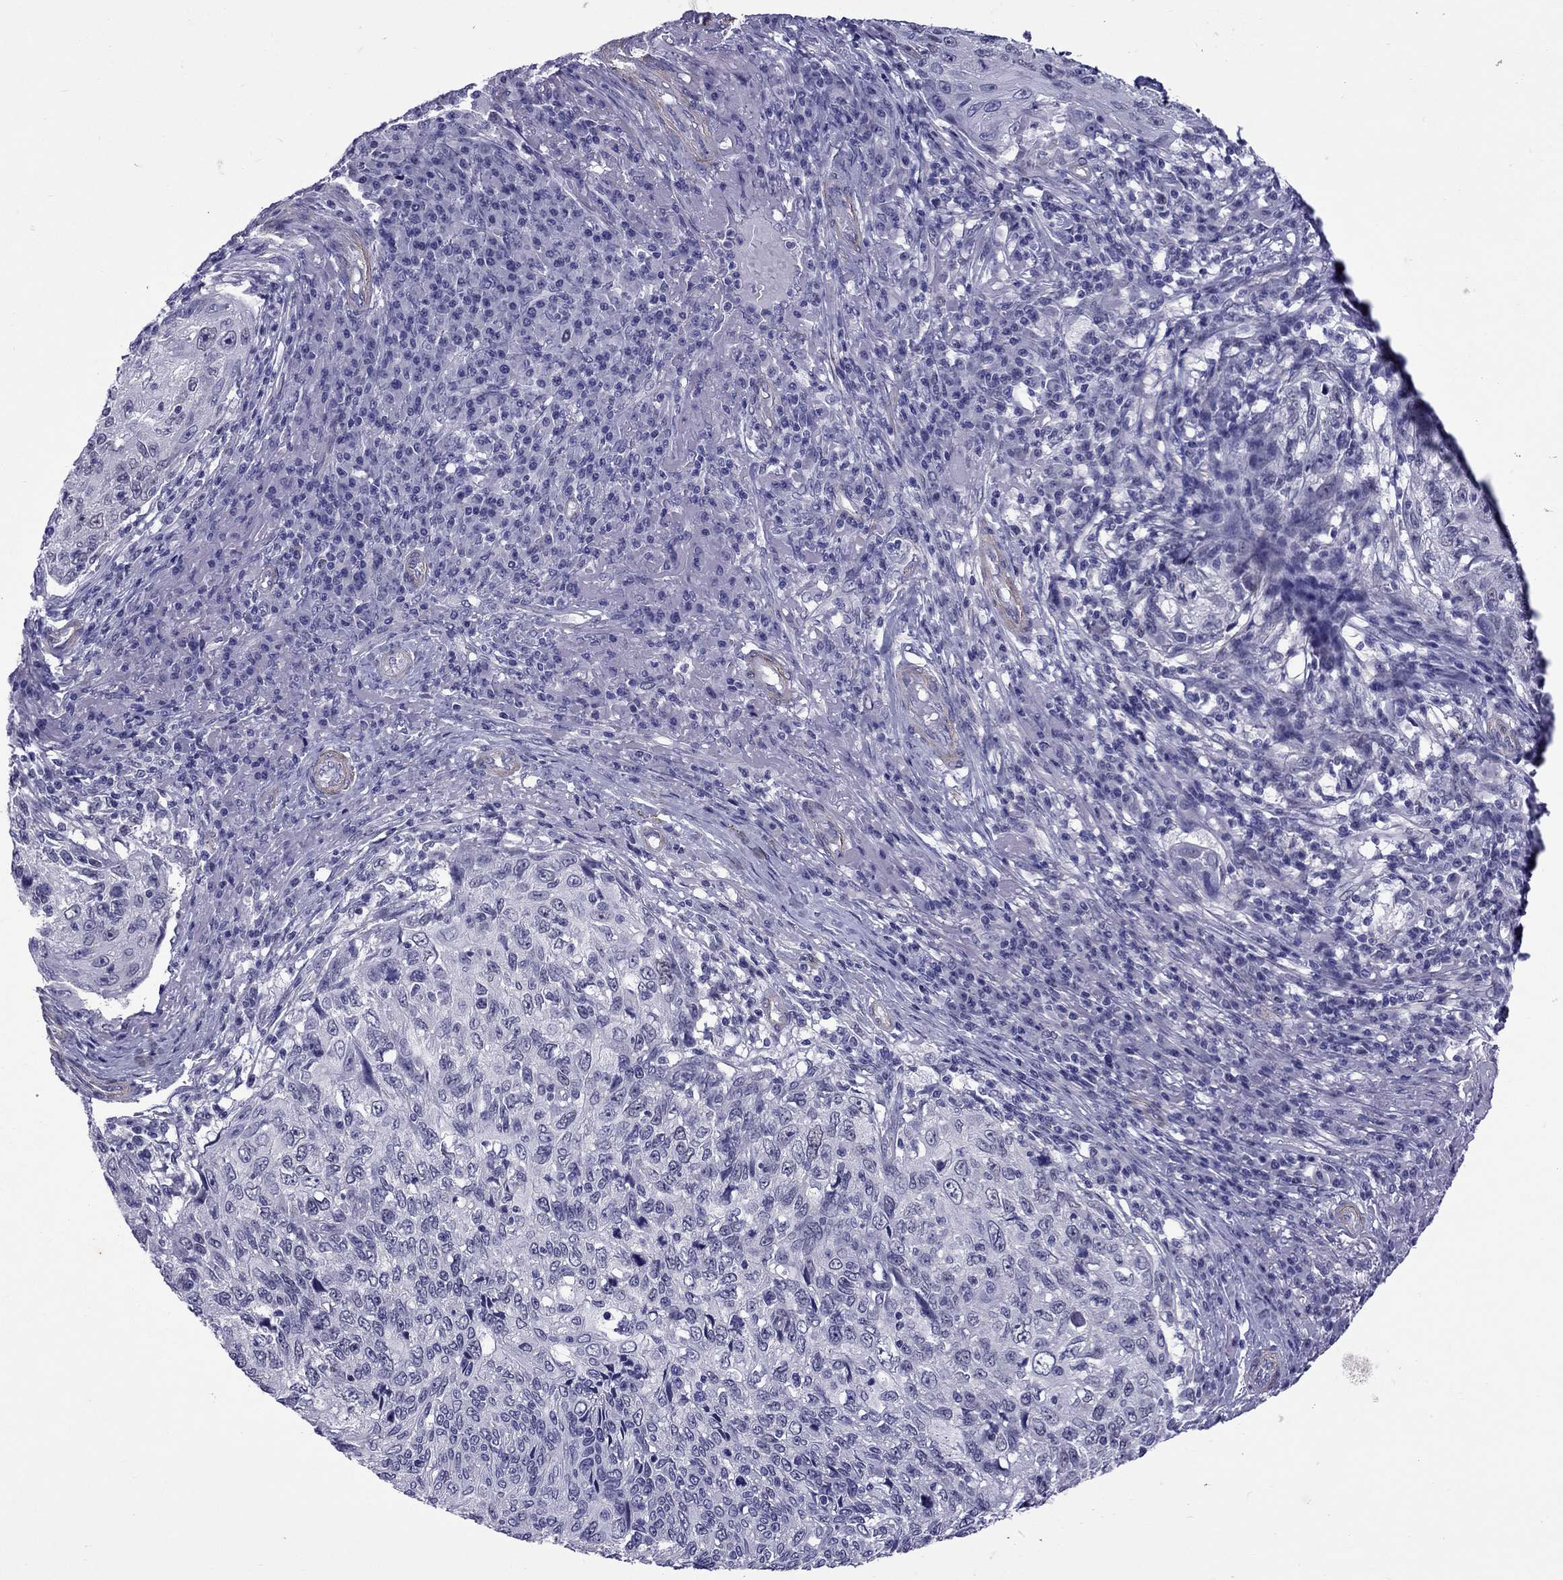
{"staining": {"intensity": "negative", "quantity": "none", "location": "none"}, "tissue": "skin cancer", "cell_type": "Tumor cells", "image_type": "cancer", "snomed": [{"axis": "morphology", "description": "Squamous cell carcinoma, NOS"}, {"axis": "topography", "description": "Skin"}], "caption": "This is a micrograph of immunohistochemistry (IHC) staining of skin squamous cell carcinoma, which shows no expression in tumor cells. (DAB (3,3'-diaminobenzidine) immunohistochemistry (IHC) visualized using brightfield microscopy, high magnification).", "gene": "CHRNA5", "patient": {"sex": "male", "age": 92}}